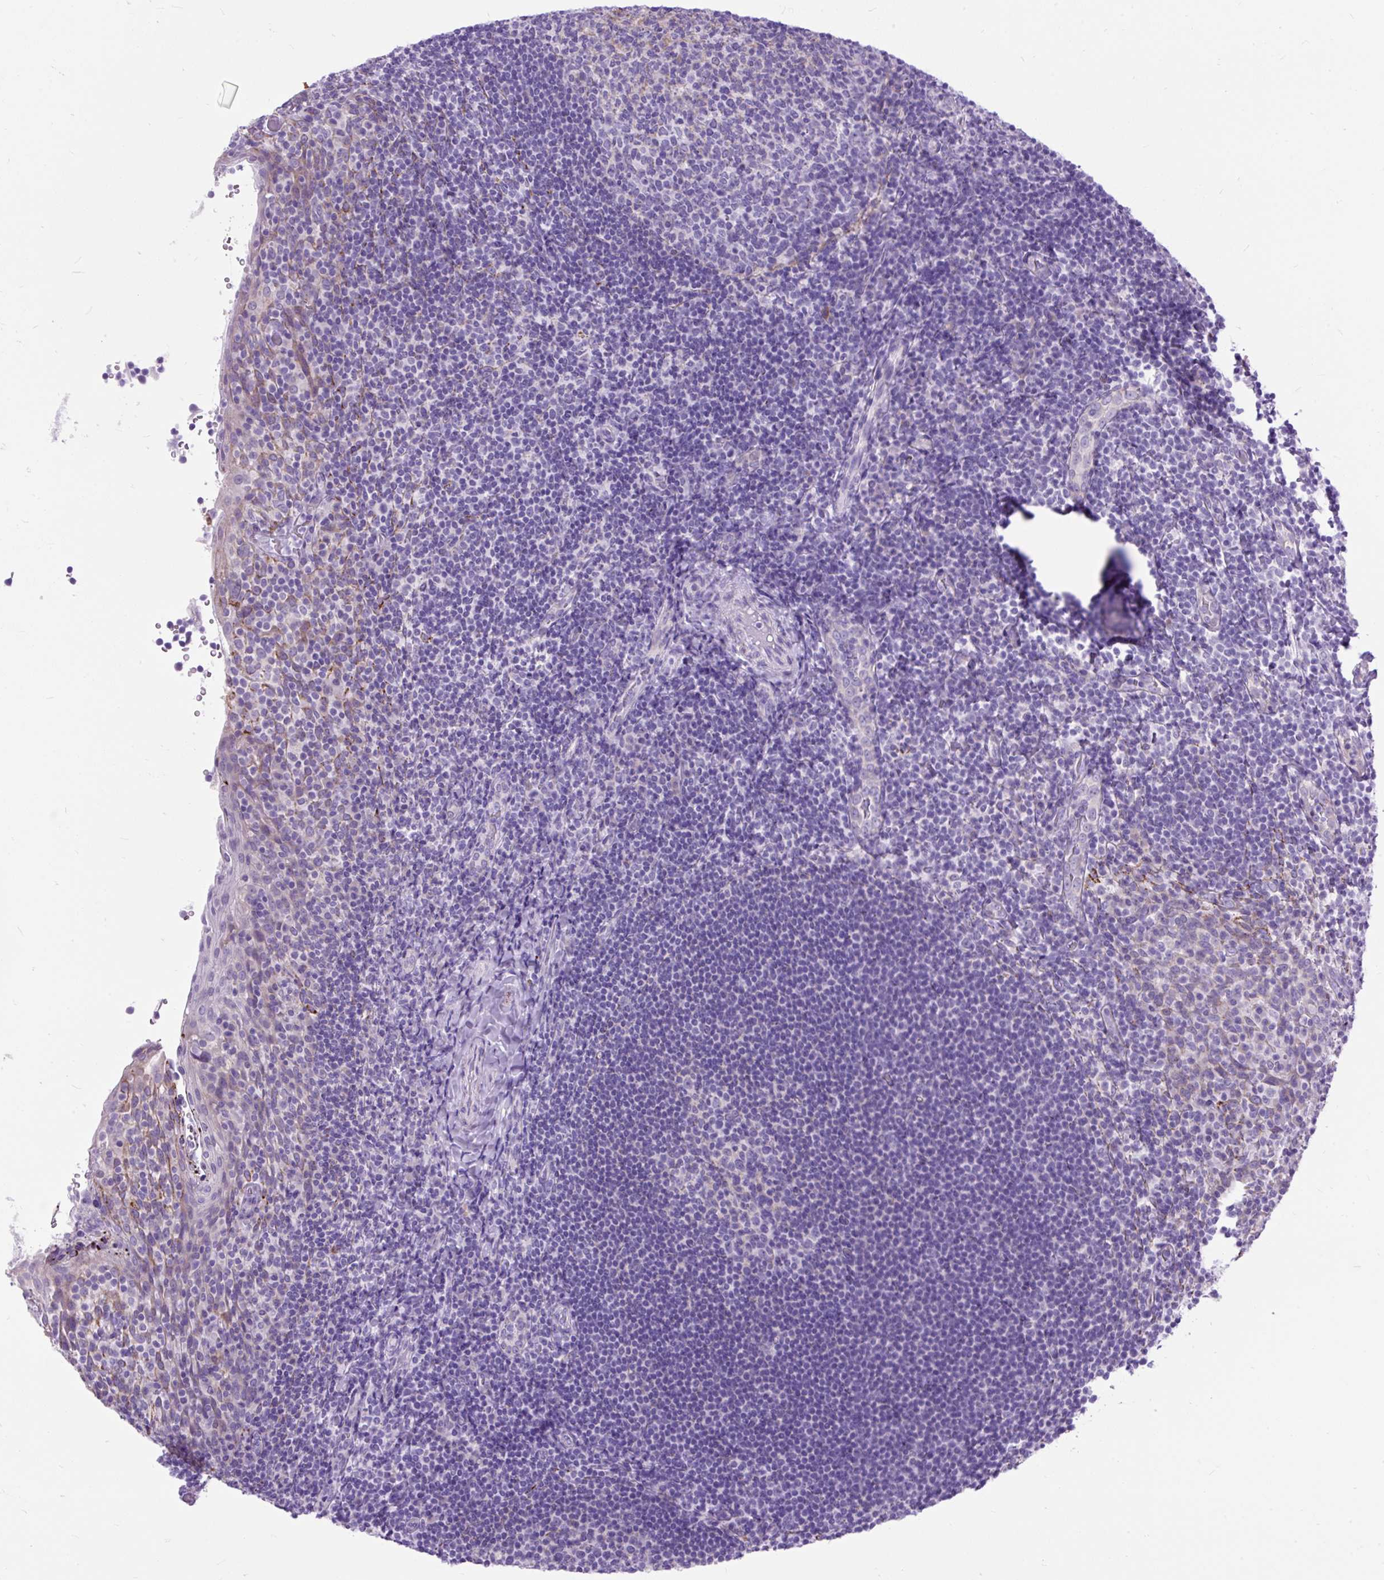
{"staining": {"intensity": "negative", "quantity": "none", "location": "none"}, "tissue": "tonsil", "cell_type": "Germinal center cells", "image_type": "normal", "snomed": [{"axis": "morphology", "description": "Normal tissue, NOS"}, {"axis": "topography", "description": "Tonsil"}], "caption": "A photomicrograph of tonsil stained for a protein displays no brown staining in germinal center cells.", "gene": "ZNF256", "patient": {"sex": "female", "age": 10}}